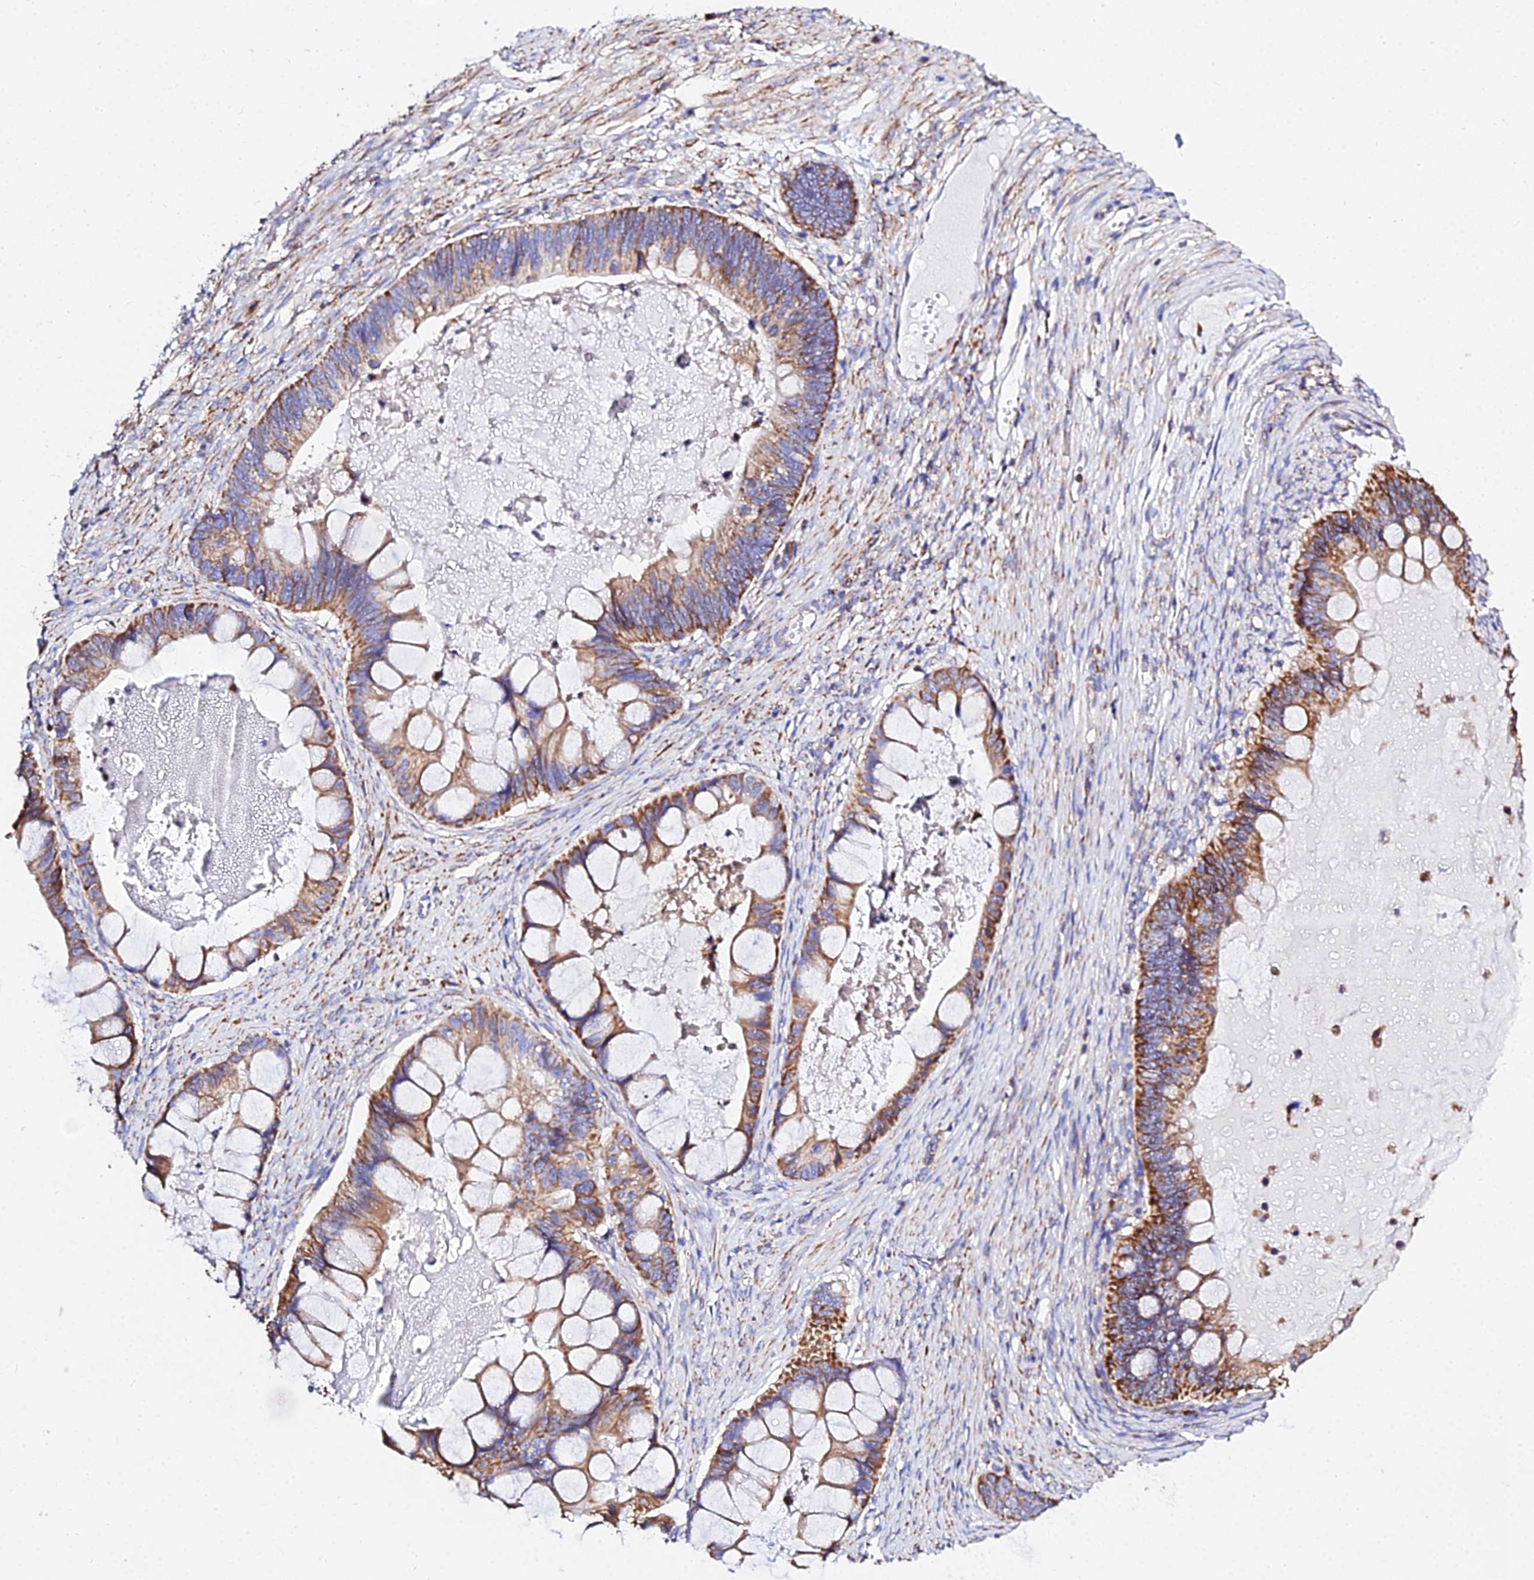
{"staining": {"intensity": "moderate", "quantity": ">75%", "location": "cytoplasmic/membranous"}, "tissue": "ovarian cancer", "cell_type": "Tumor cells", "image_type": "cancer", "snomed": [{"axis": "morphology", "description": "Cystadenocarcinoma, mucinous, NOS"}, {"axis": "topography", "description": "Ovary"}], "caption": "About >75% of tumor cells in ovarian cancer demonstrate moderate cytoplasmic/membranous protein positivity as visualized by brown immunohistochemical staining.", "gene": "ZNF573", "patient": {"sex": "female", "age": 61}}